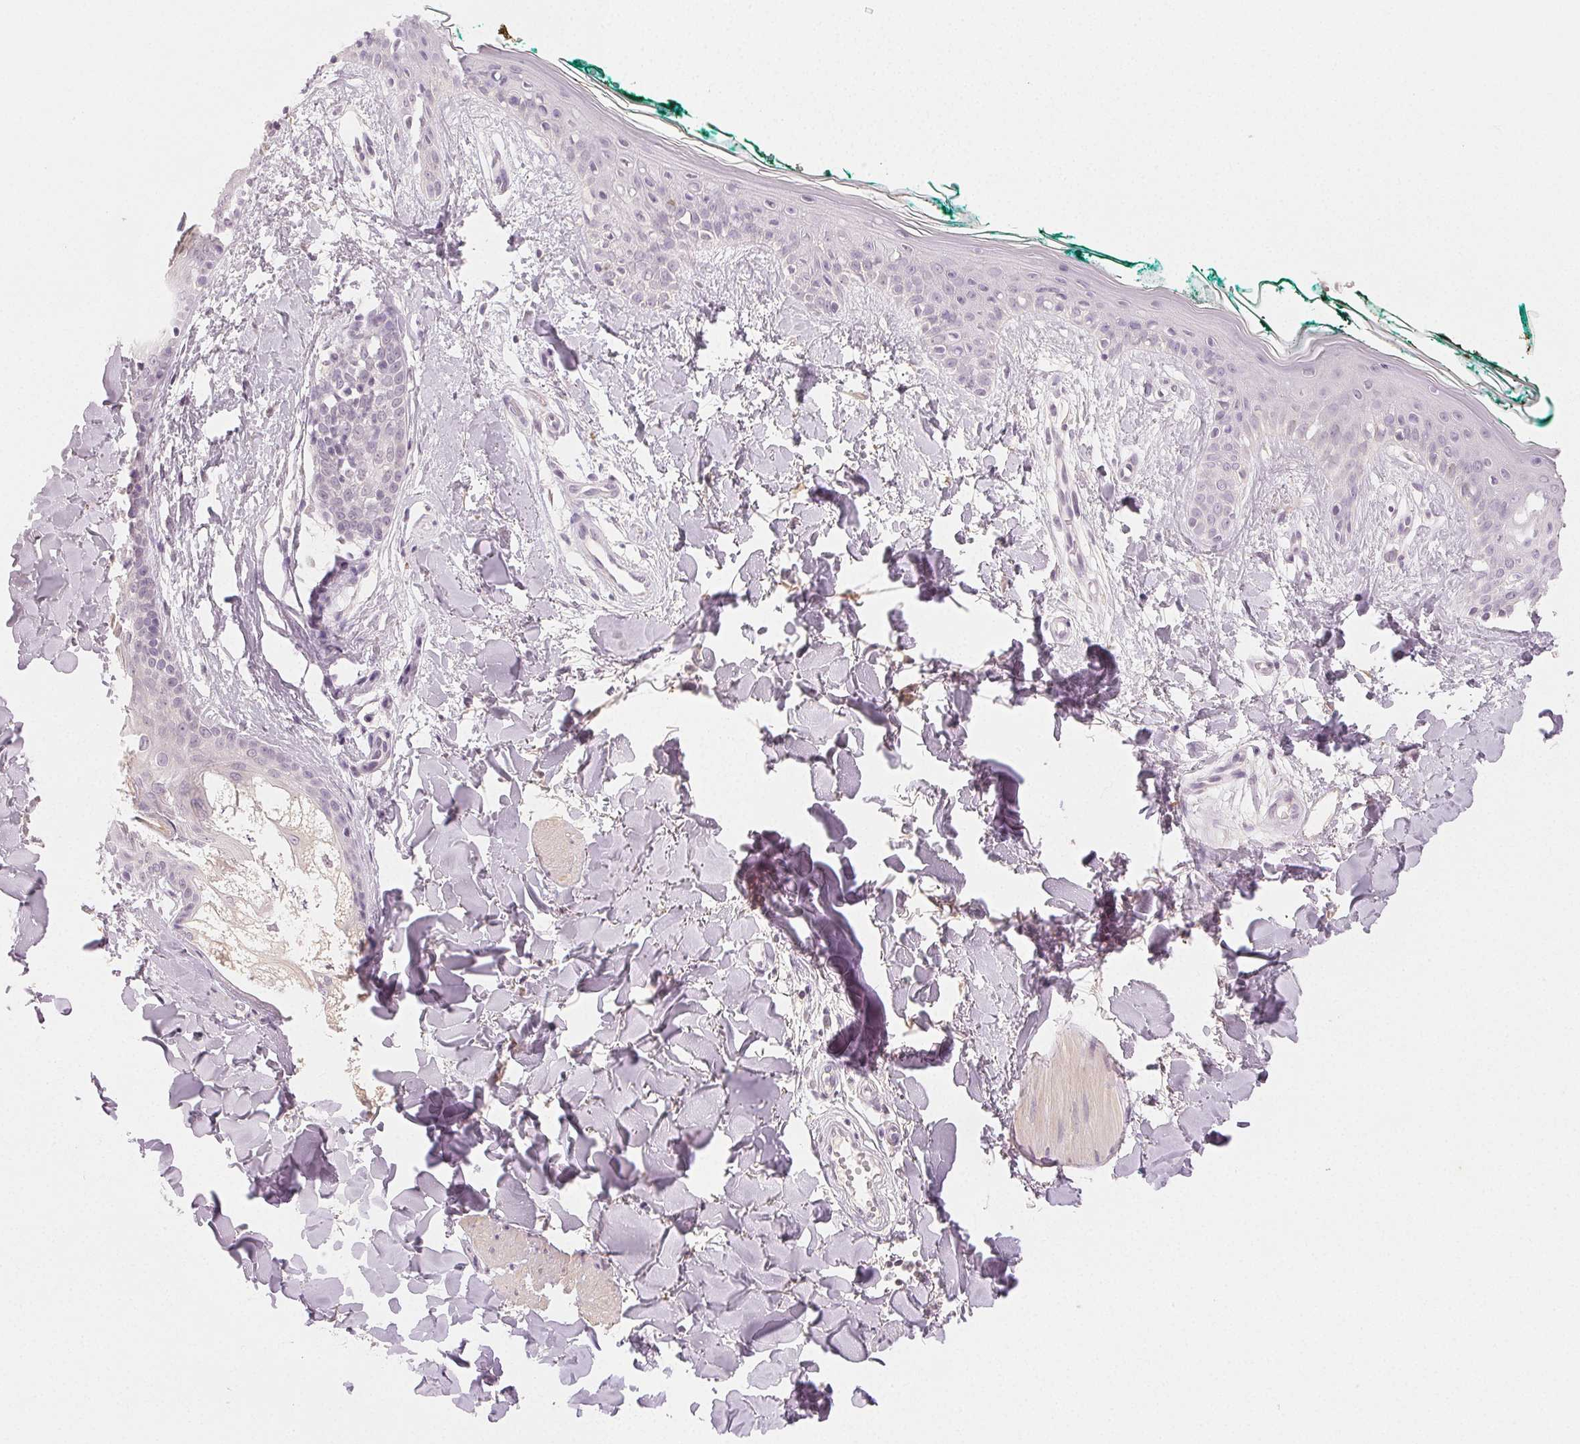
{"staining": {"intensity": "negative", "quantity": "none", "location": "none"}, "tissue": "skin", "cell_type": "Fibroblasts", "image_type": "normal", "snomed": [{"axis": "morphology", "description": "Normal tissue, NOS"}, {"axis": "topography", "description": "Skin"}], "caption": "Fibroblasts are negative for protein expression in unremarkable human skin. Brightfield microscopy of immunohistochemistry (IHC) stained with DAB (brown) and hematoxylin (blue), captured at high magnification.", "gene": "MAP1LC3A", "patient": {"sex": "female", "age": 34}}